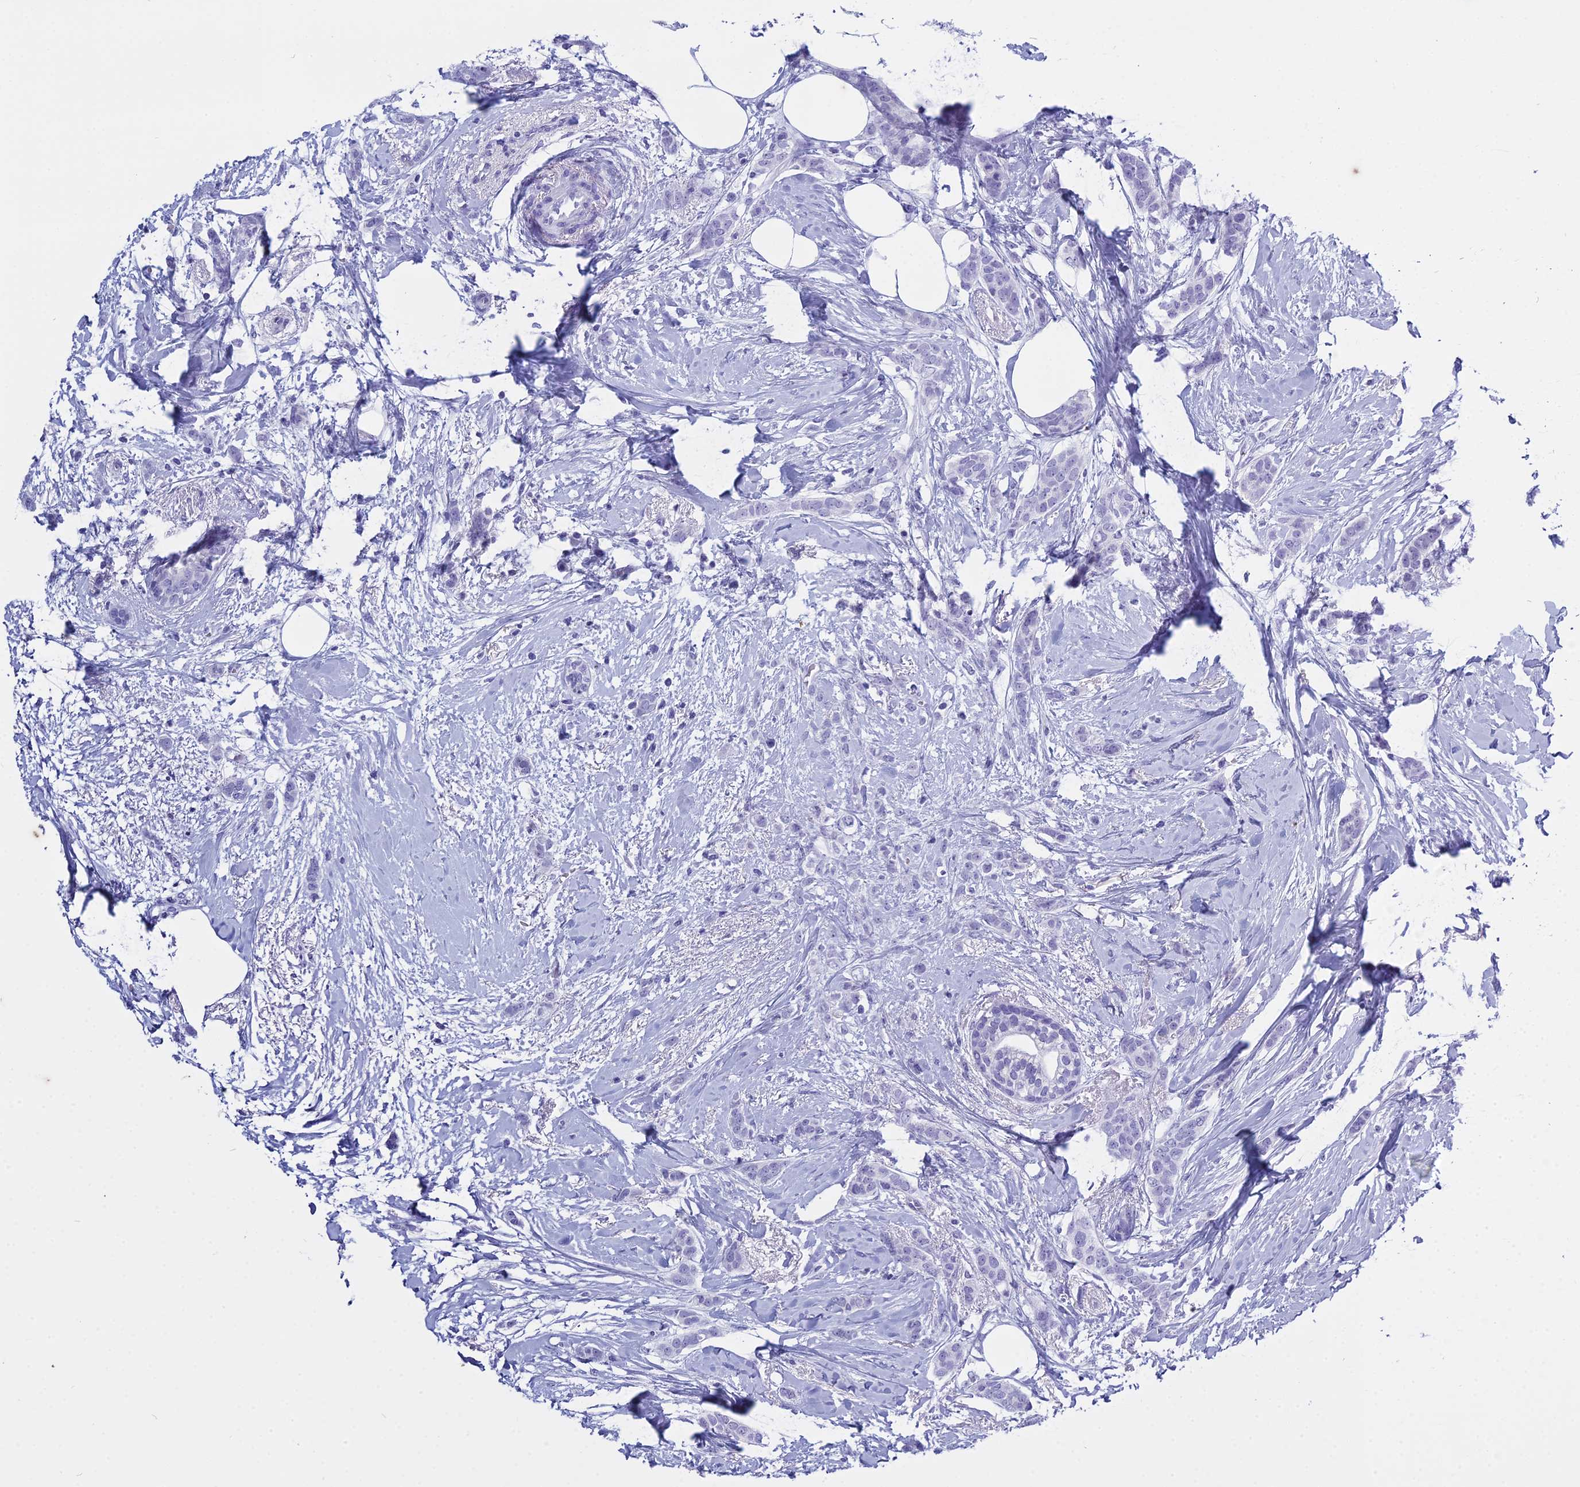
{"staining": {"intensity": "negative", "quantity": "none", "location": "none"}, "tissue": "breast cancer", "cell_type": "Tumor cells", "image_type": "cancer", "snomed": [{"axis": "morphology", "description": "Duct carcinoma"}, {"axis": "topography", "description": "Breast"}], "caption": "Tumor cells show no significant protein staining in invasive ductal carcinoma (breast).", "gene": "HMGB4", "patient": {"sex": "female", "age": 72}}